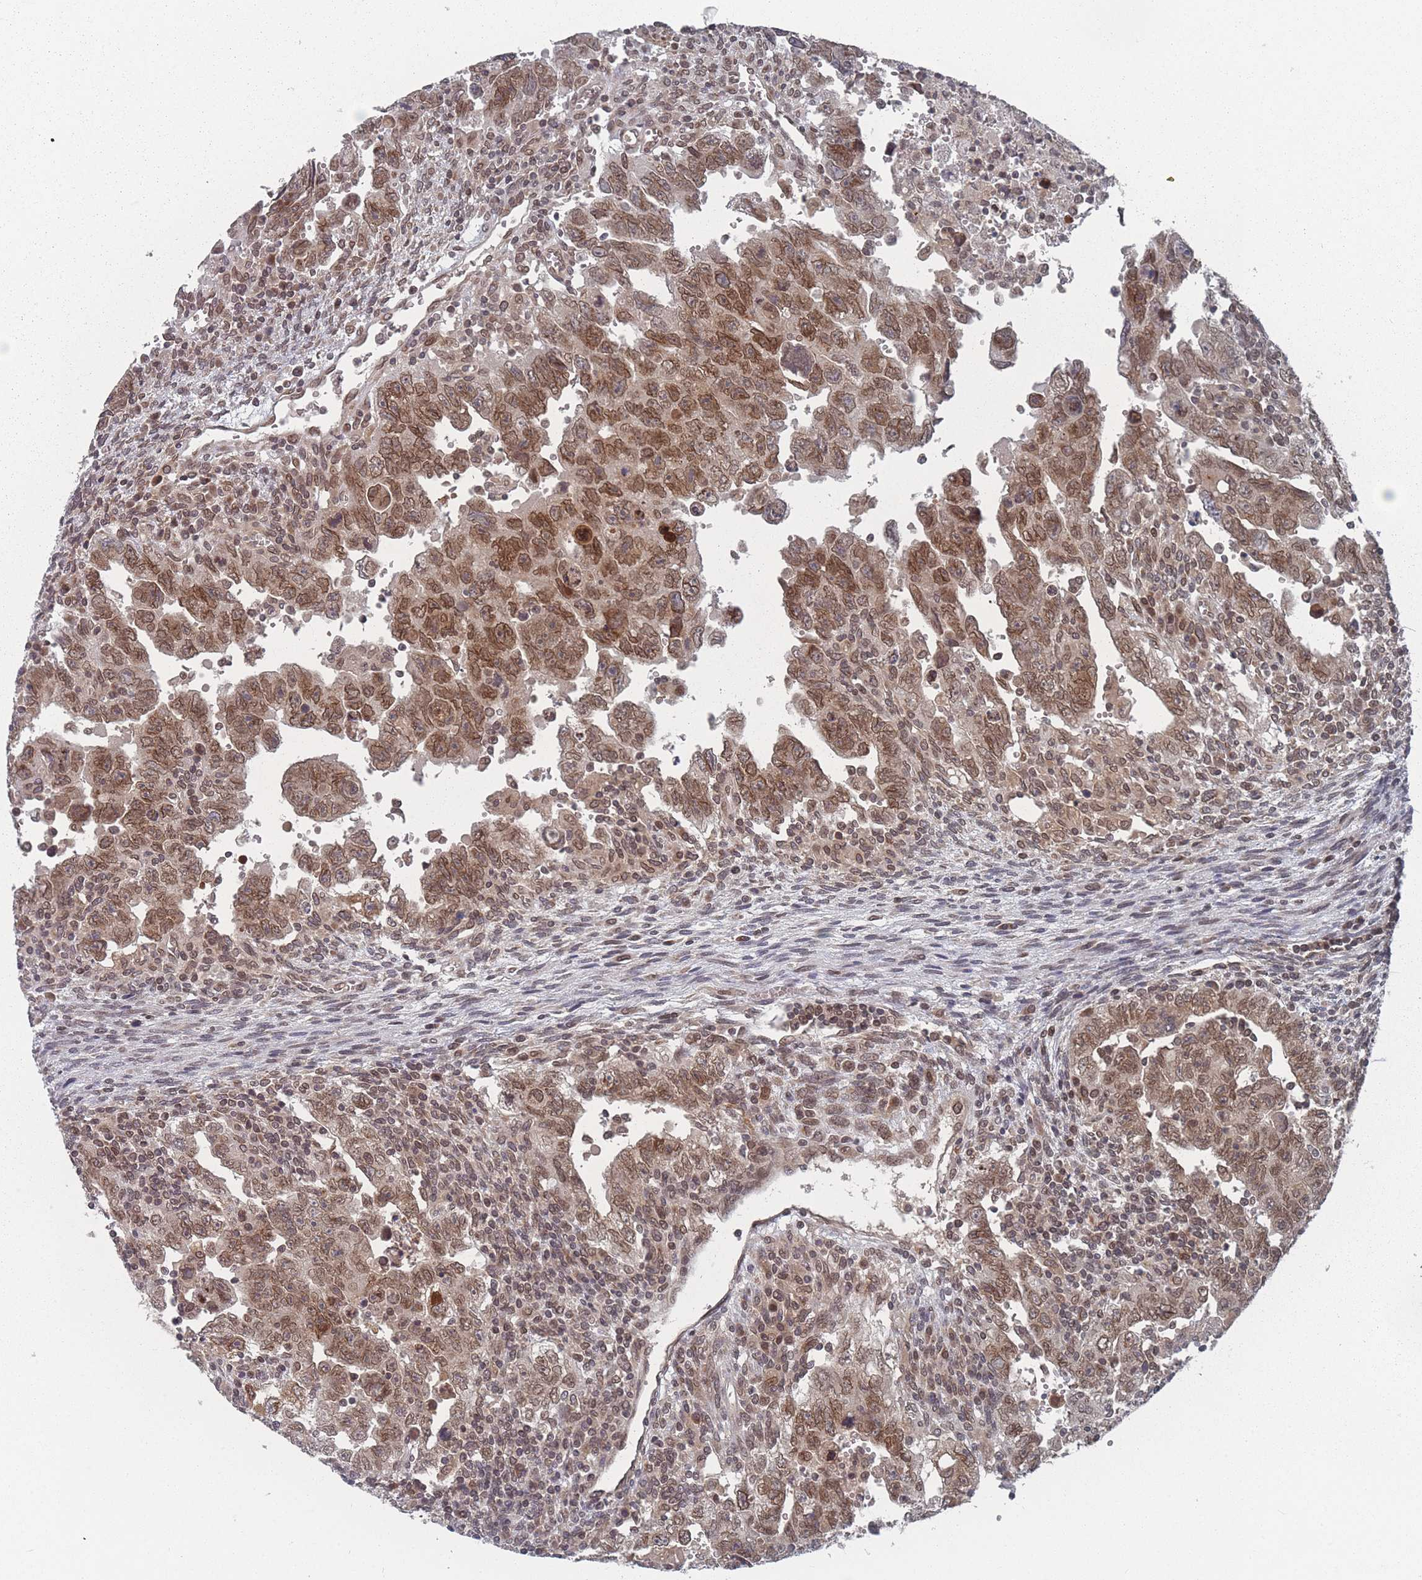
{"staining": {"intensity": "moderate", "quantity": ">75%", "location": "cytoplasmic/membranous,nuclear"}, "tissue": "testis cancer", "cell_type": "Tumor cells", "image_type": "cancer", "snomed": [{"axis": "morphology", "description": "Carcinoma, Embryonal, NOS"}, {"axis": "topography", "description": "Testis"}], "caption": "About >75% of tumor cells in testis cancer (embryonal carcinoma) exhibit moderate cytoplasmic/membranous and nuclear protein expression as visualized by brown immunohistochemical staining.", "gene": "TBC1D25", "patient": {"sex": "male", "age": 28}}